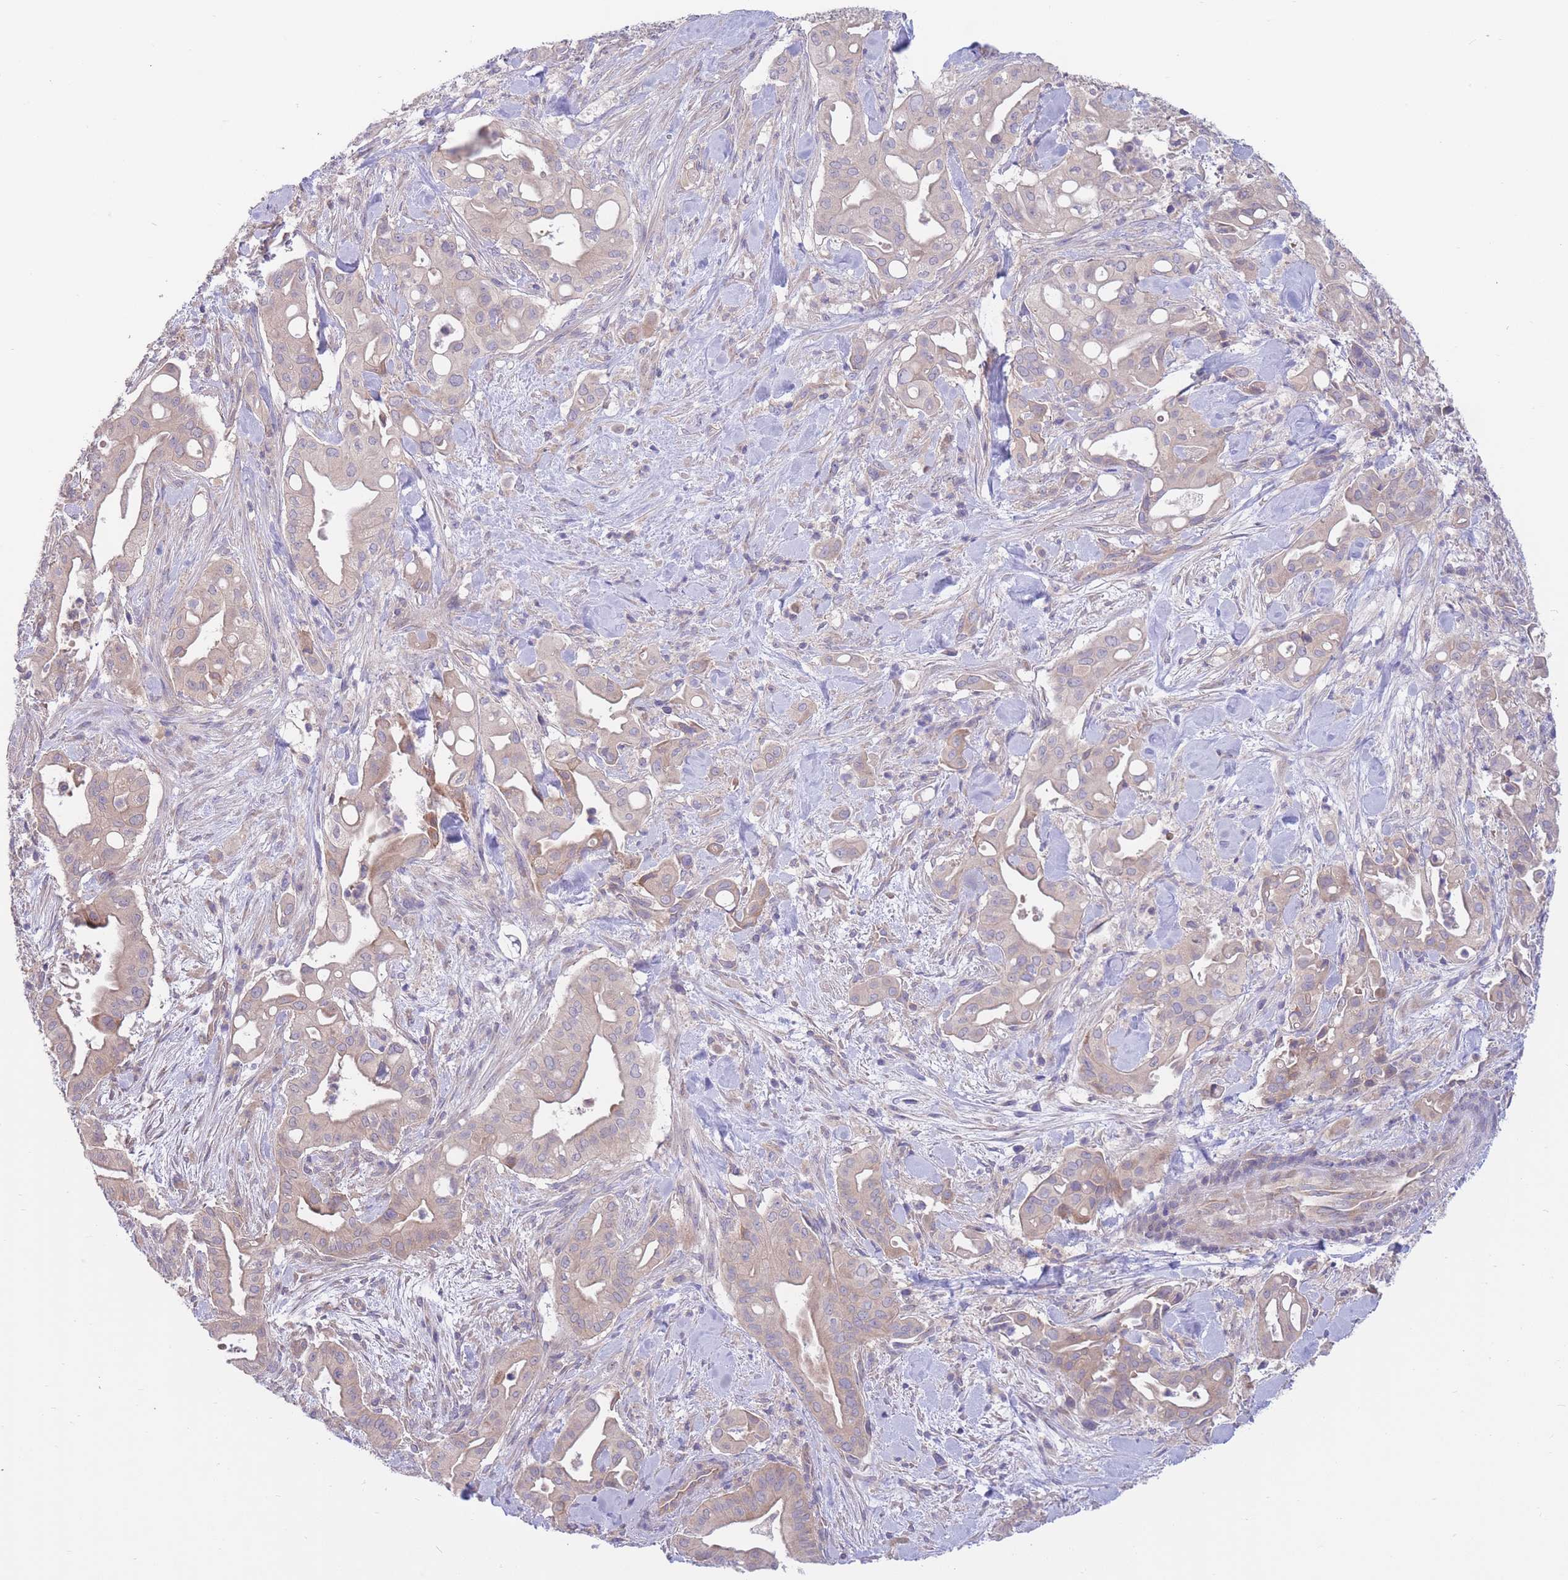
{"staining": {"intensity": "moderate", "quantity": "25%-75%", "location": "cytoplasmic/membranous"}, "tissue": "liver cancer", "cell_type": "Tumor cells", "image_type": "cancer", "snomed": [{"axis": "morphology", "description": "Cholangiocarcinoma"}, {"axis": "topography", "description": "Liver"}], "caption": "Protein expression analysis of liver cancer reveals moderate cytoplasmic/membranous staining in about 25%-75% of tumor cells.", "gene": "ALS2CL", "patient": {"sex": "female", "age": 68}}